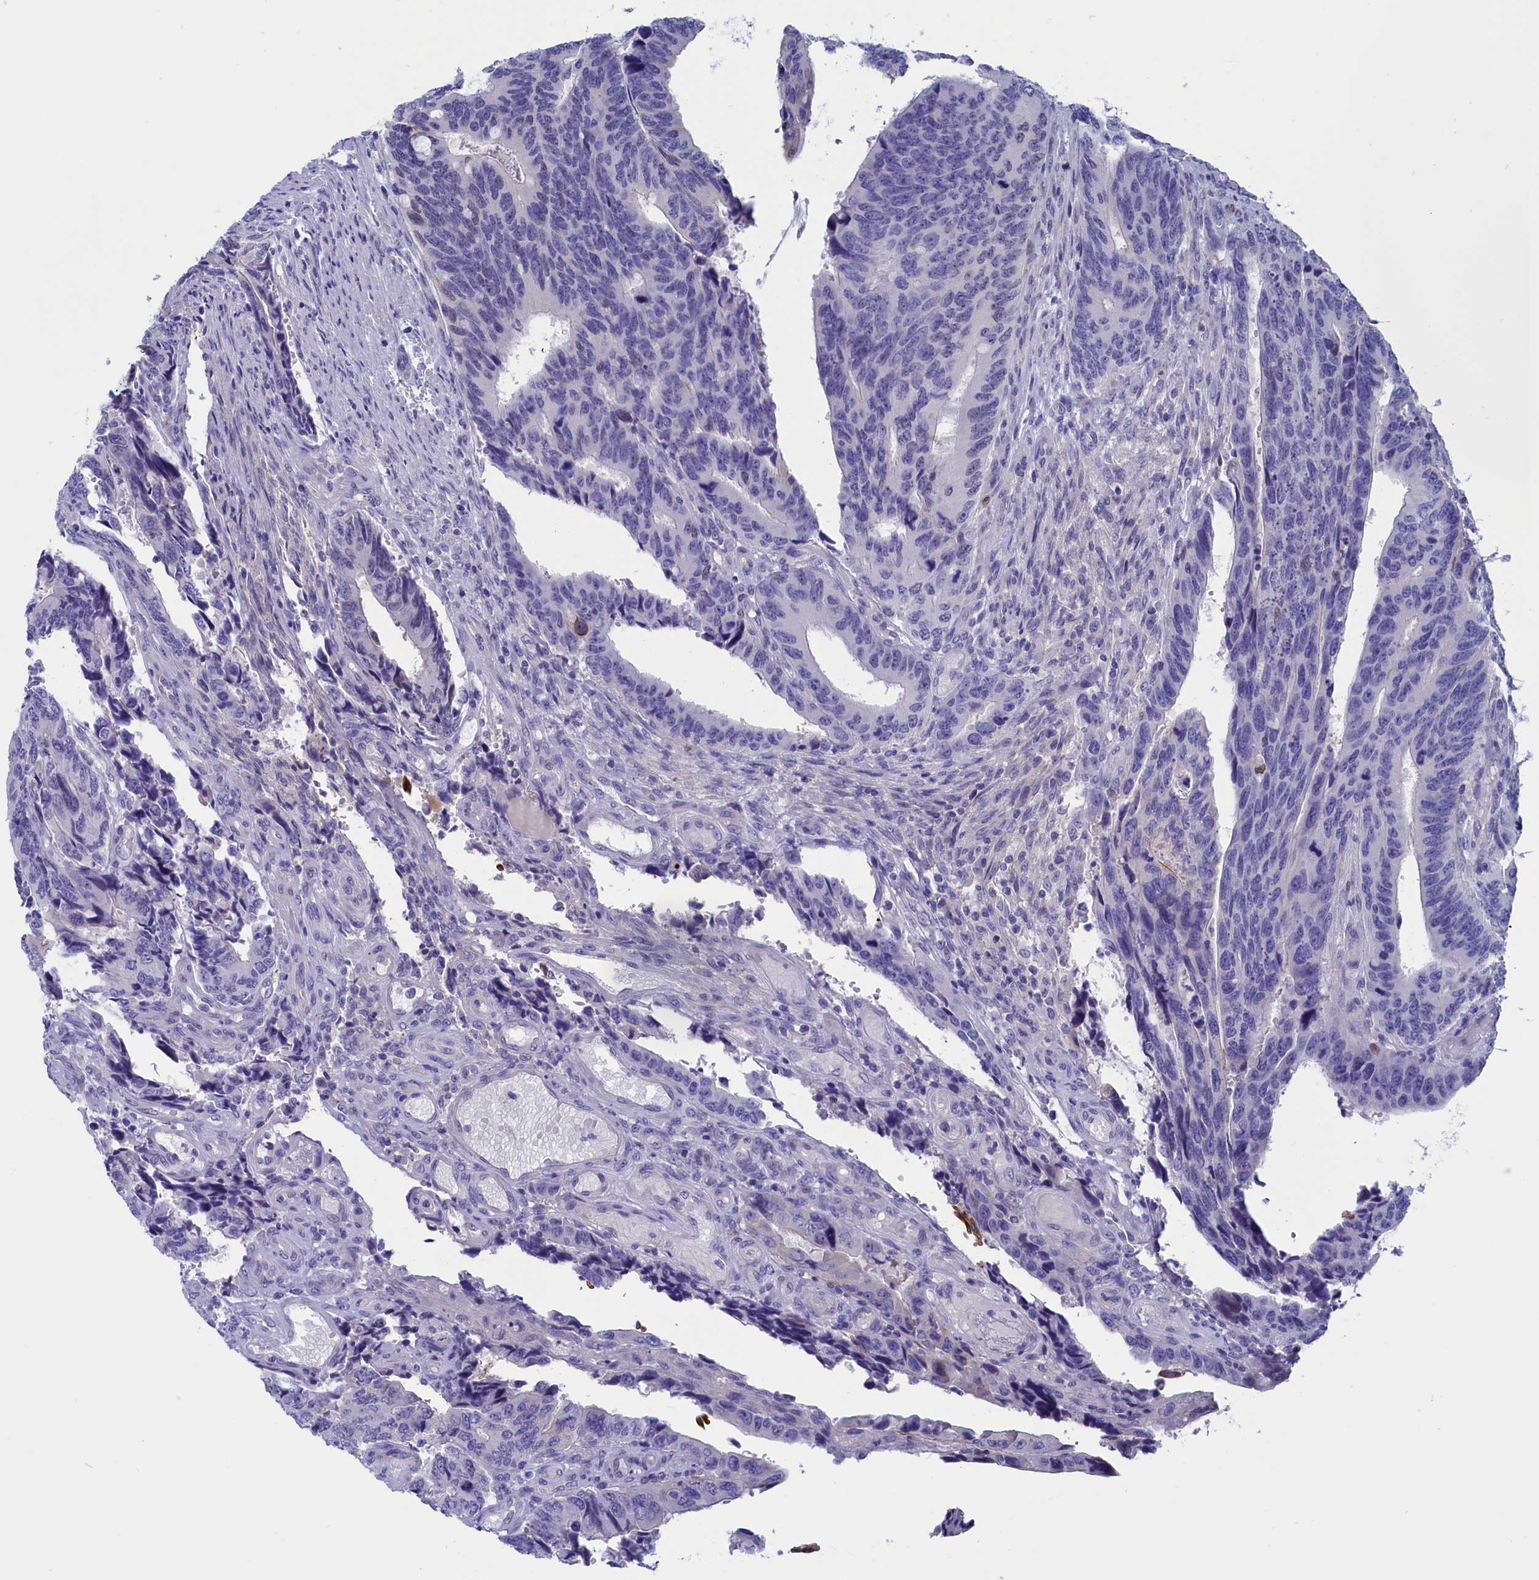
{"staining": {"intensity": "negative", "quantity": "none", "location": "none"}, "tissue": "colorectal cancer", "cell_type": "Tumor cells", "image_type": "cancer", "snomed": [{"axis": "morphology", "description": "Adenocarcinoma, NOS"}, {"axis": "topography", "description": "Colon"}], "caption": "Tumor cells show no significant protein positivity in colorectal cancer.", "gene": "VPS35L", "patient": {"sex": "male", "age": 87}}